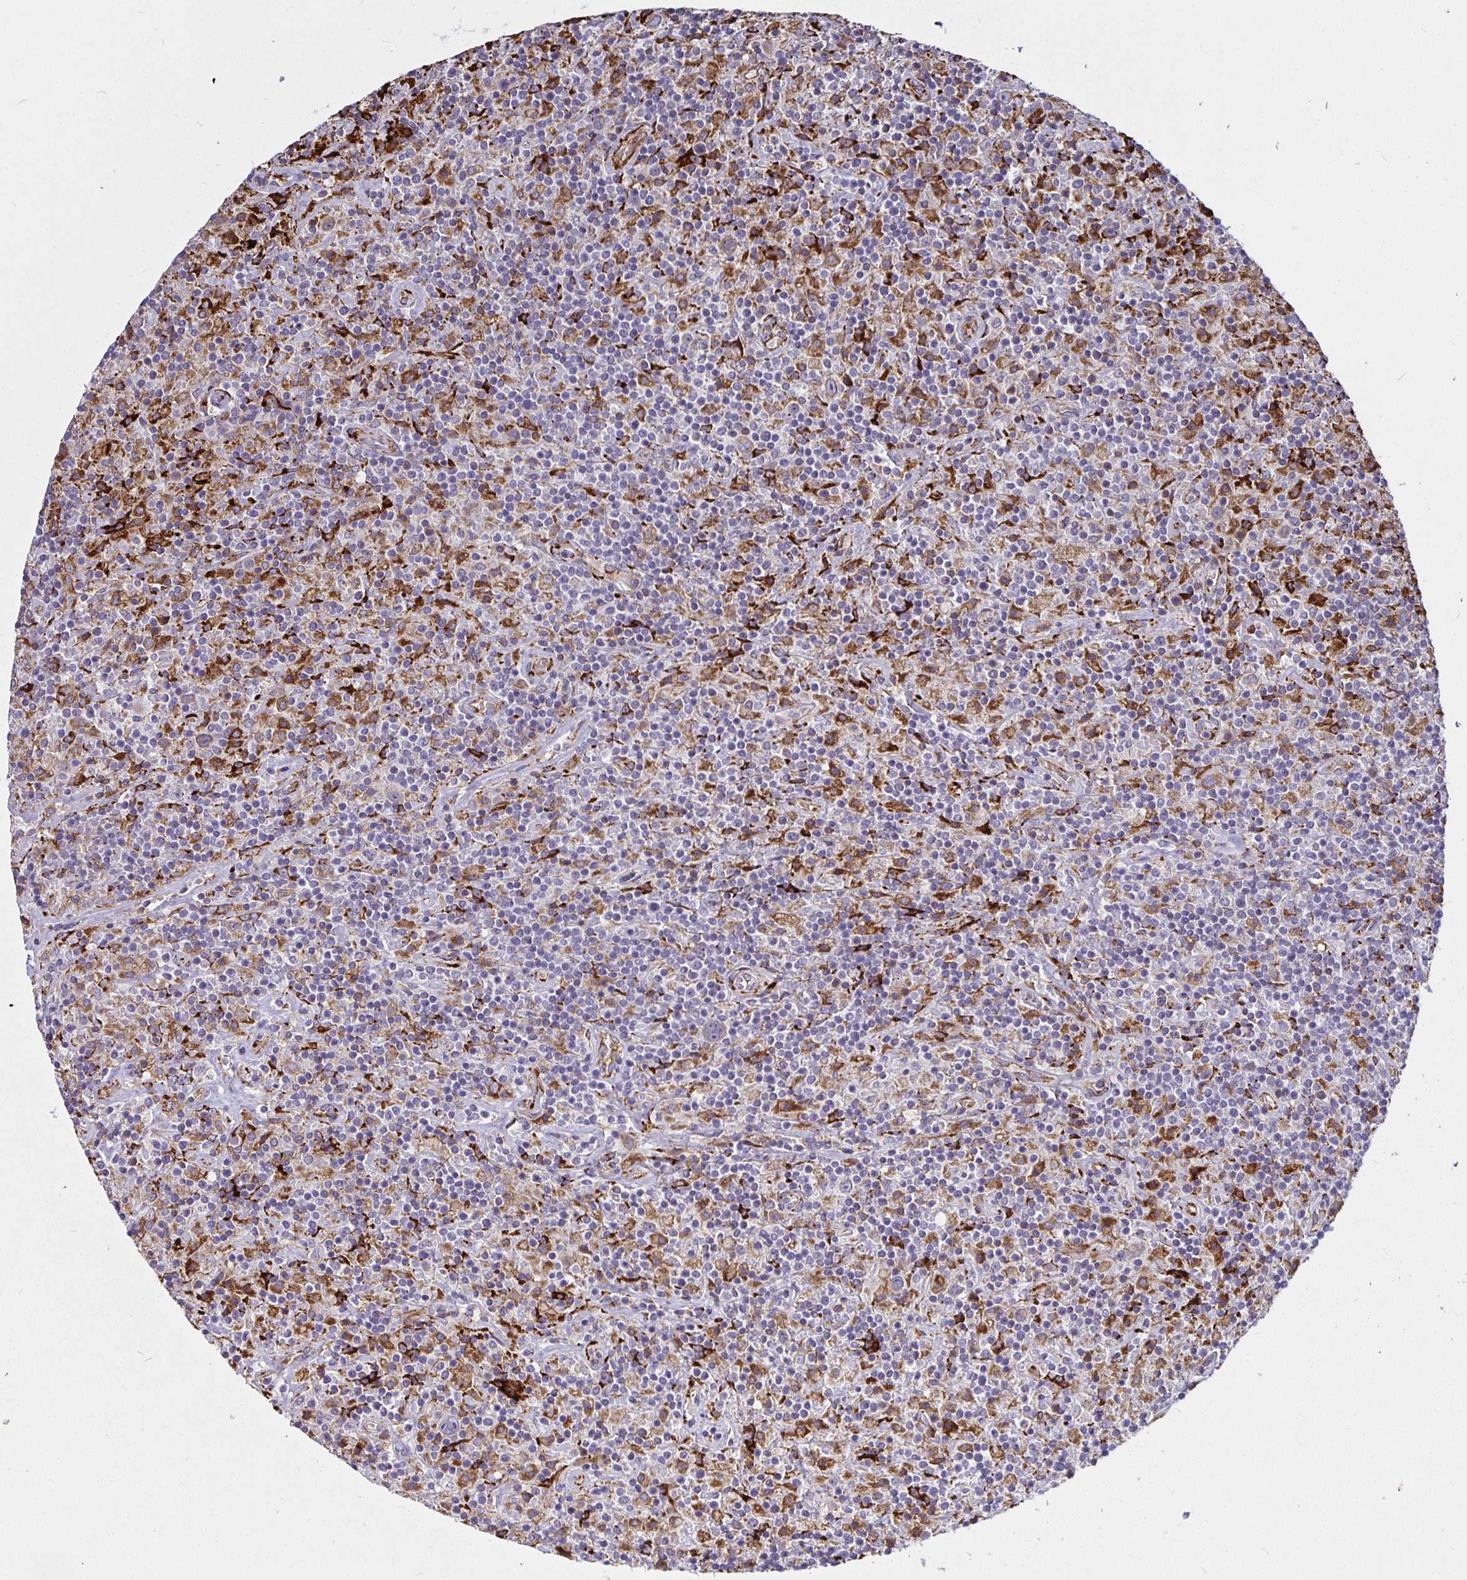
{"staining": {"intensity": "moderate", "quantity": "<25%", "location": "cytoplasmic/membranous"}, "tissue": "lymphoma", "cell_type": "Tumor cells", "image_type": "cancer", "snomed": [{"axis": "morphology", "description": "Hodgkin's disease, NOS"}, {"axis": "topography", "description": "Lymph node"}], "caption": "An immunohistochemistry (IHC) image of tumor tissue is shown. Protein staining in brown highlights moderate cytoplasmic/membranous positivity in Hodgkin's disease within tumor cells. (DAB (3,3'-diaminobenzidine) IHC, brown staining for protein, blue staining for nuclei).", "gene": "P4HA2", "patient": {"sex": "male", "age": 70}}